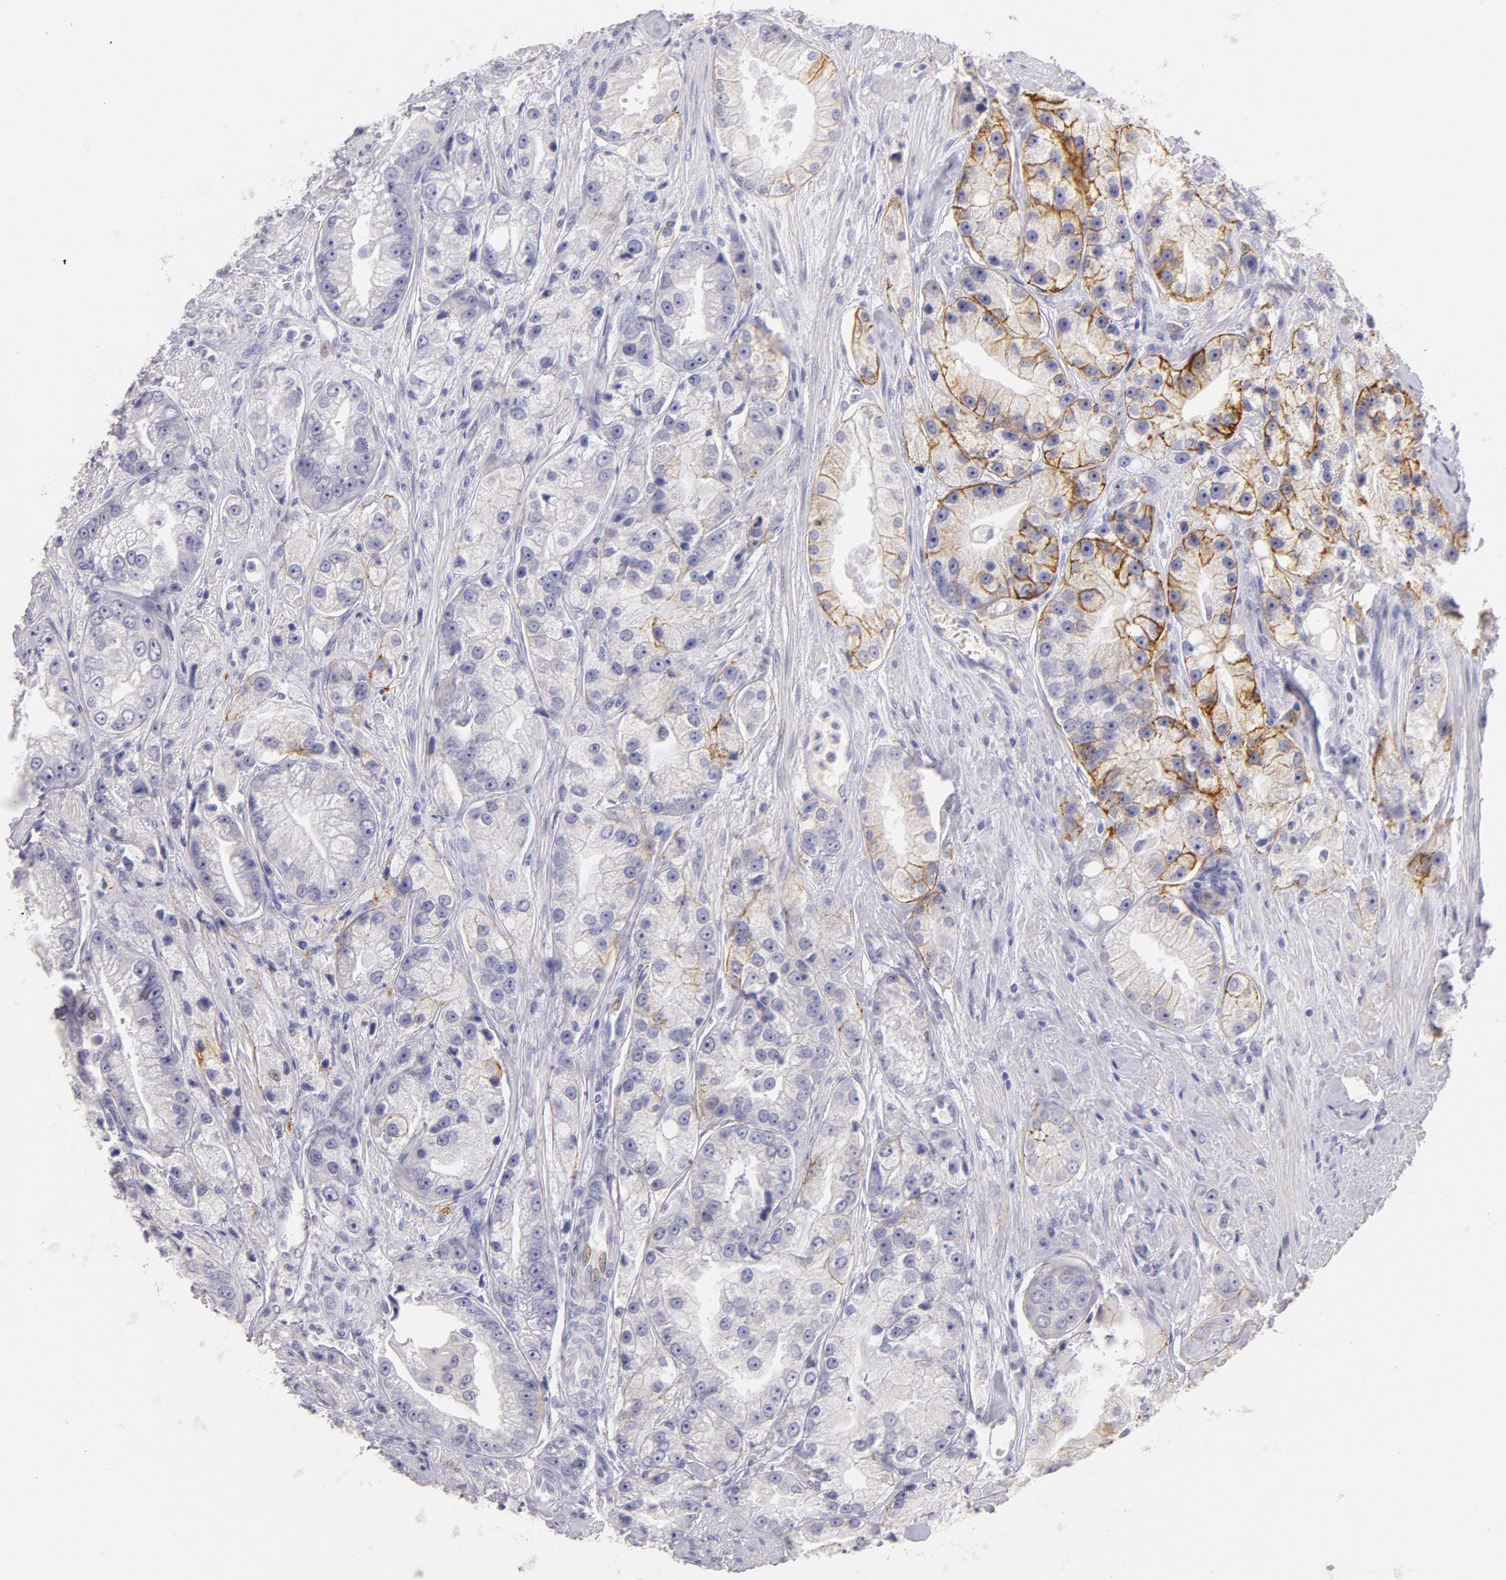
{"staining": {"intensity": "strong", "quantity": "<25%", "location": "cytoplasmic/membranous"}, "tissue": "prostate cancer", "cell_type": "Tumor cells", "image_type": "cancer", "snomed": [{"axis": "morphology", "description": "Adenocarcinoma, Medium grade"}, {"axis": "topography", "description": "Prostate"}], "caption": "A high-resolution micrograph shows IHC staining of prostate cancer (adenocarcinoma (medium-grade)), which demonstrates strong cytoplasmic/membranous staining in about <25% of tumor cells. (Stains: DAB in brown, nuclei in blue, Microscopy: brightfield microscopy at high magnification).", "gene": "CD44", "patient": {"sex": "male", "age": 72}}